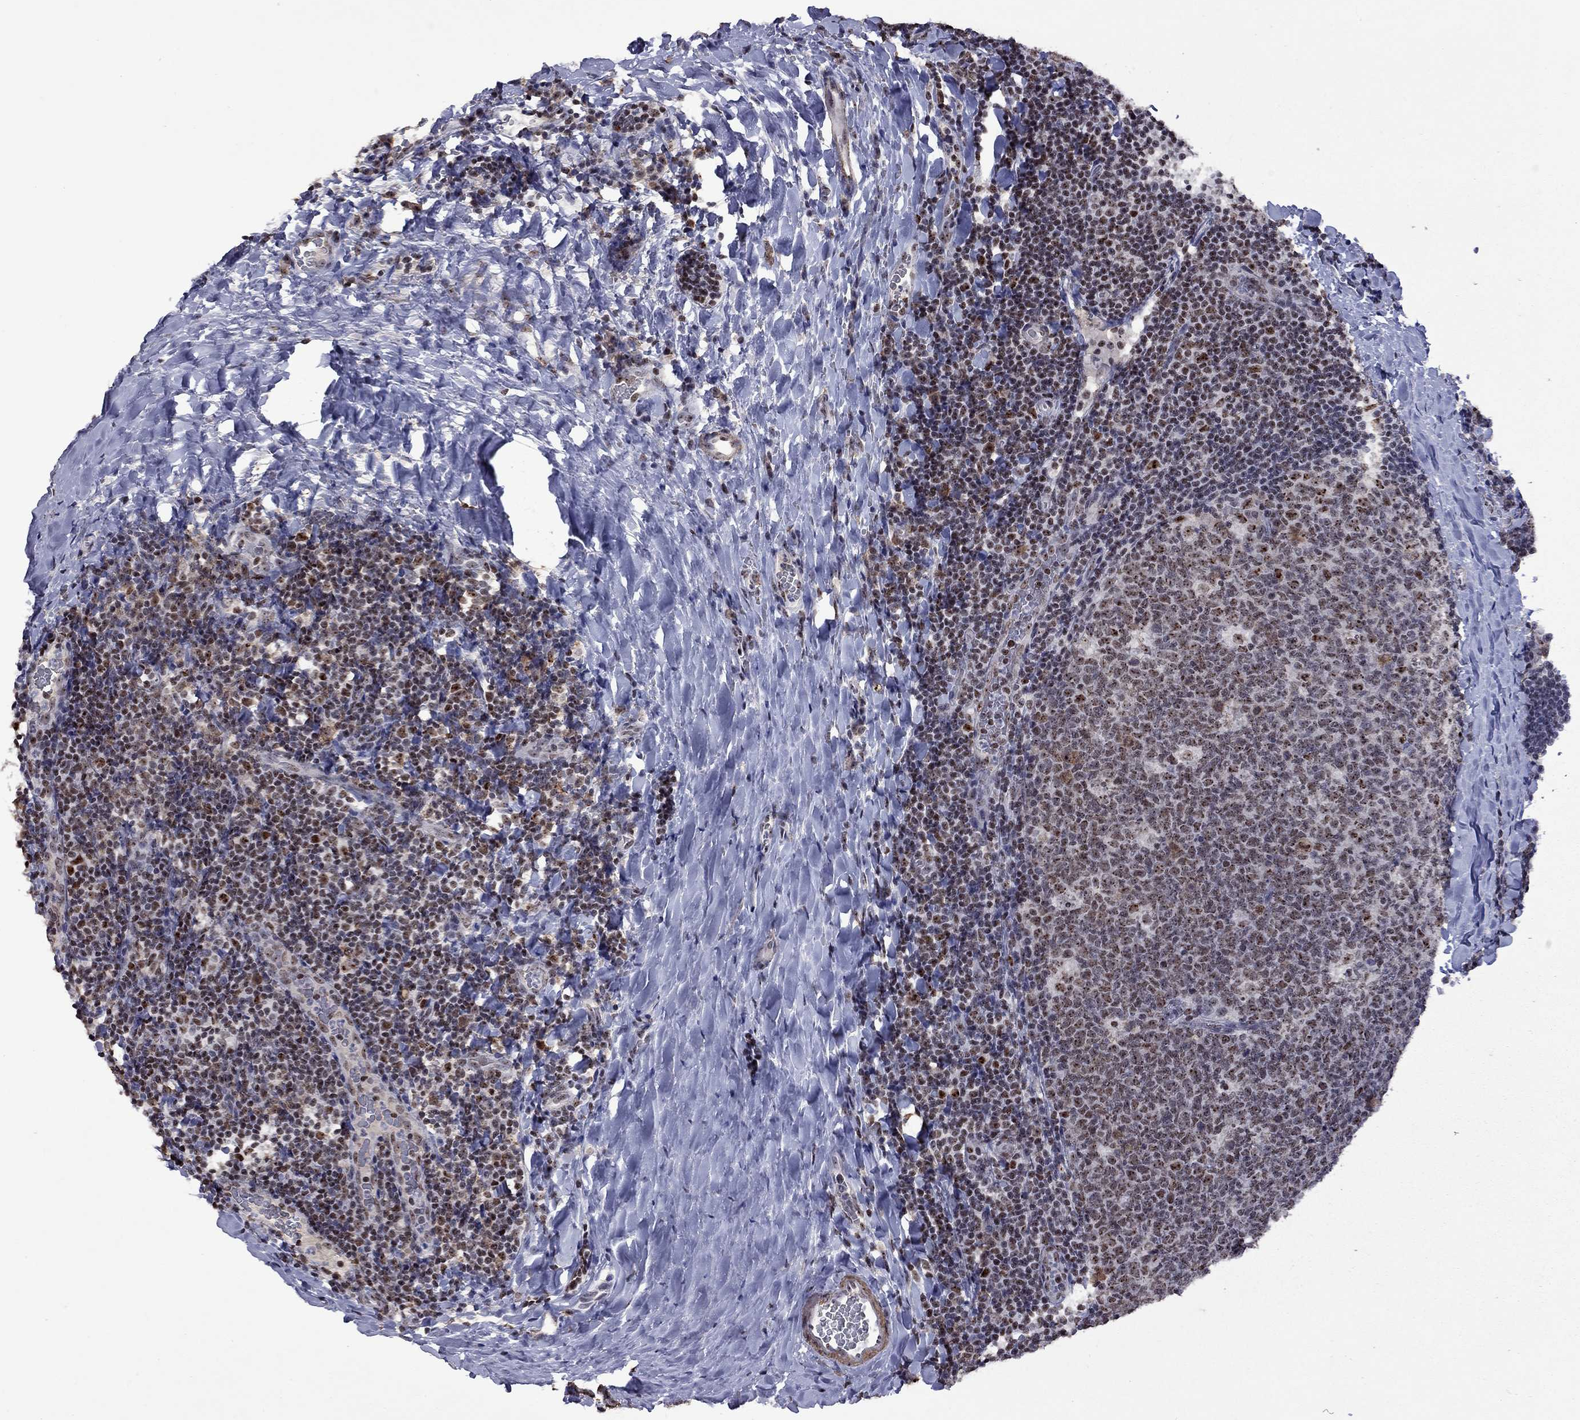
{"staining": {"intensity": "moderate", "quantity": "<25%", "location": "nuclear"}, "tissue": "tonsil", "cell_type": "Germinal center cells", "image_type": "normal", "snomed": [{"axis": "morphology", "description": "Normal tissue, NOS"}, {"axis": "topography", "description": "Tonsil"}], "caption": "The image displays staining of benign tonsil, revealing moderate nuclear protein staining (brown color) within germinal center cells. Nuclei are stained in blue.", "gene": "SPOUT1", "patient": {"sex": "male", "age": 17}}